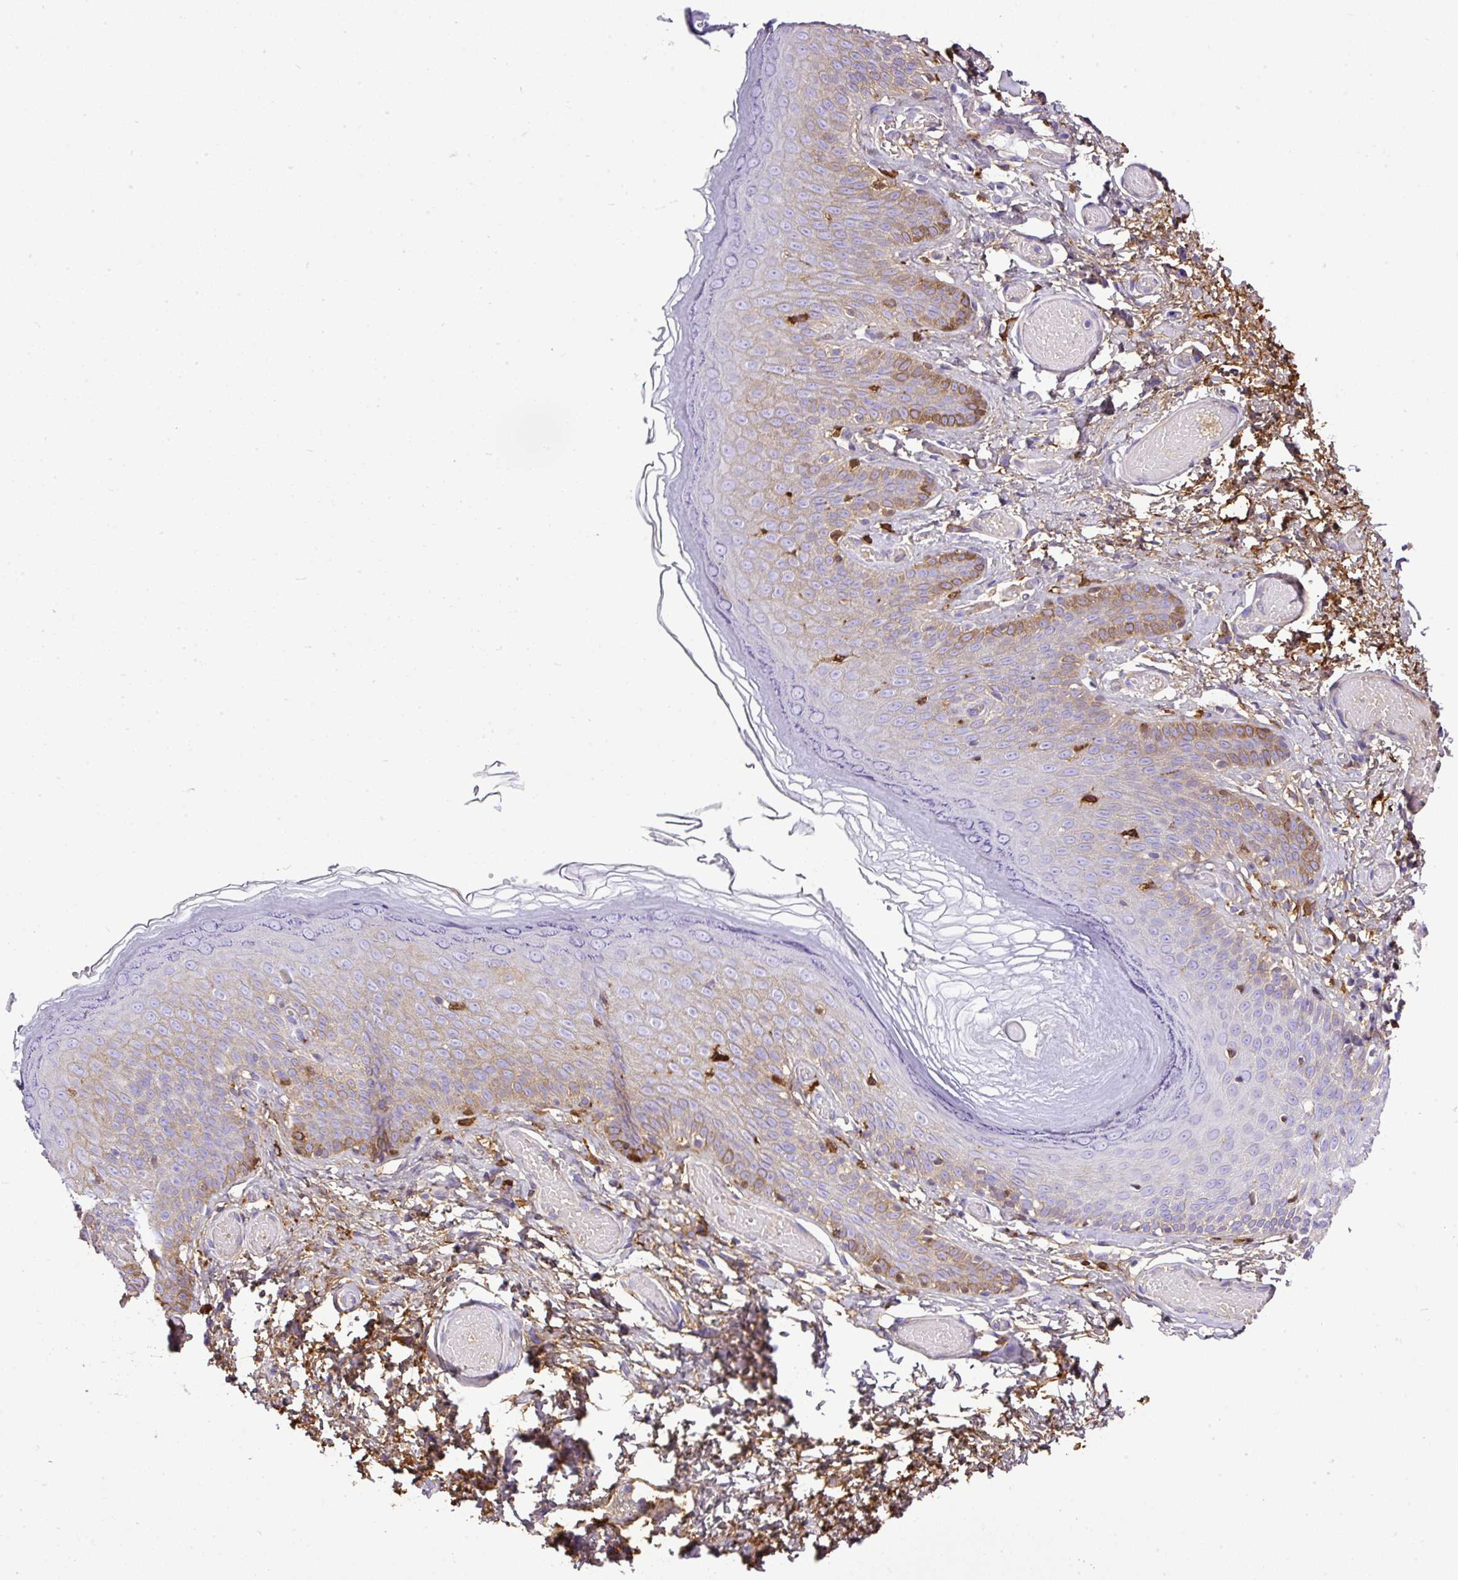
{"staining": {"intensity": "moderate", "quantity": "25%-75%", "location": "cytoplasmic/membranous"}, "tissue": "skin", "cell_type": "Epidermal cells", "image_type": "normal", "snomed": [{"axis": "morphology", "description": "Normal tissue, NOS"}, {"axis": "topography", "description": "Anal"}], "caption": "Protein expression analysis of unremarkable skin demonstrates moderate cytoplasmic/membranous positivity in approximately 25%-75% of epidermal cells.", "gene": "CLEC3B", "patient": {"sex": "female", "age": 40}}